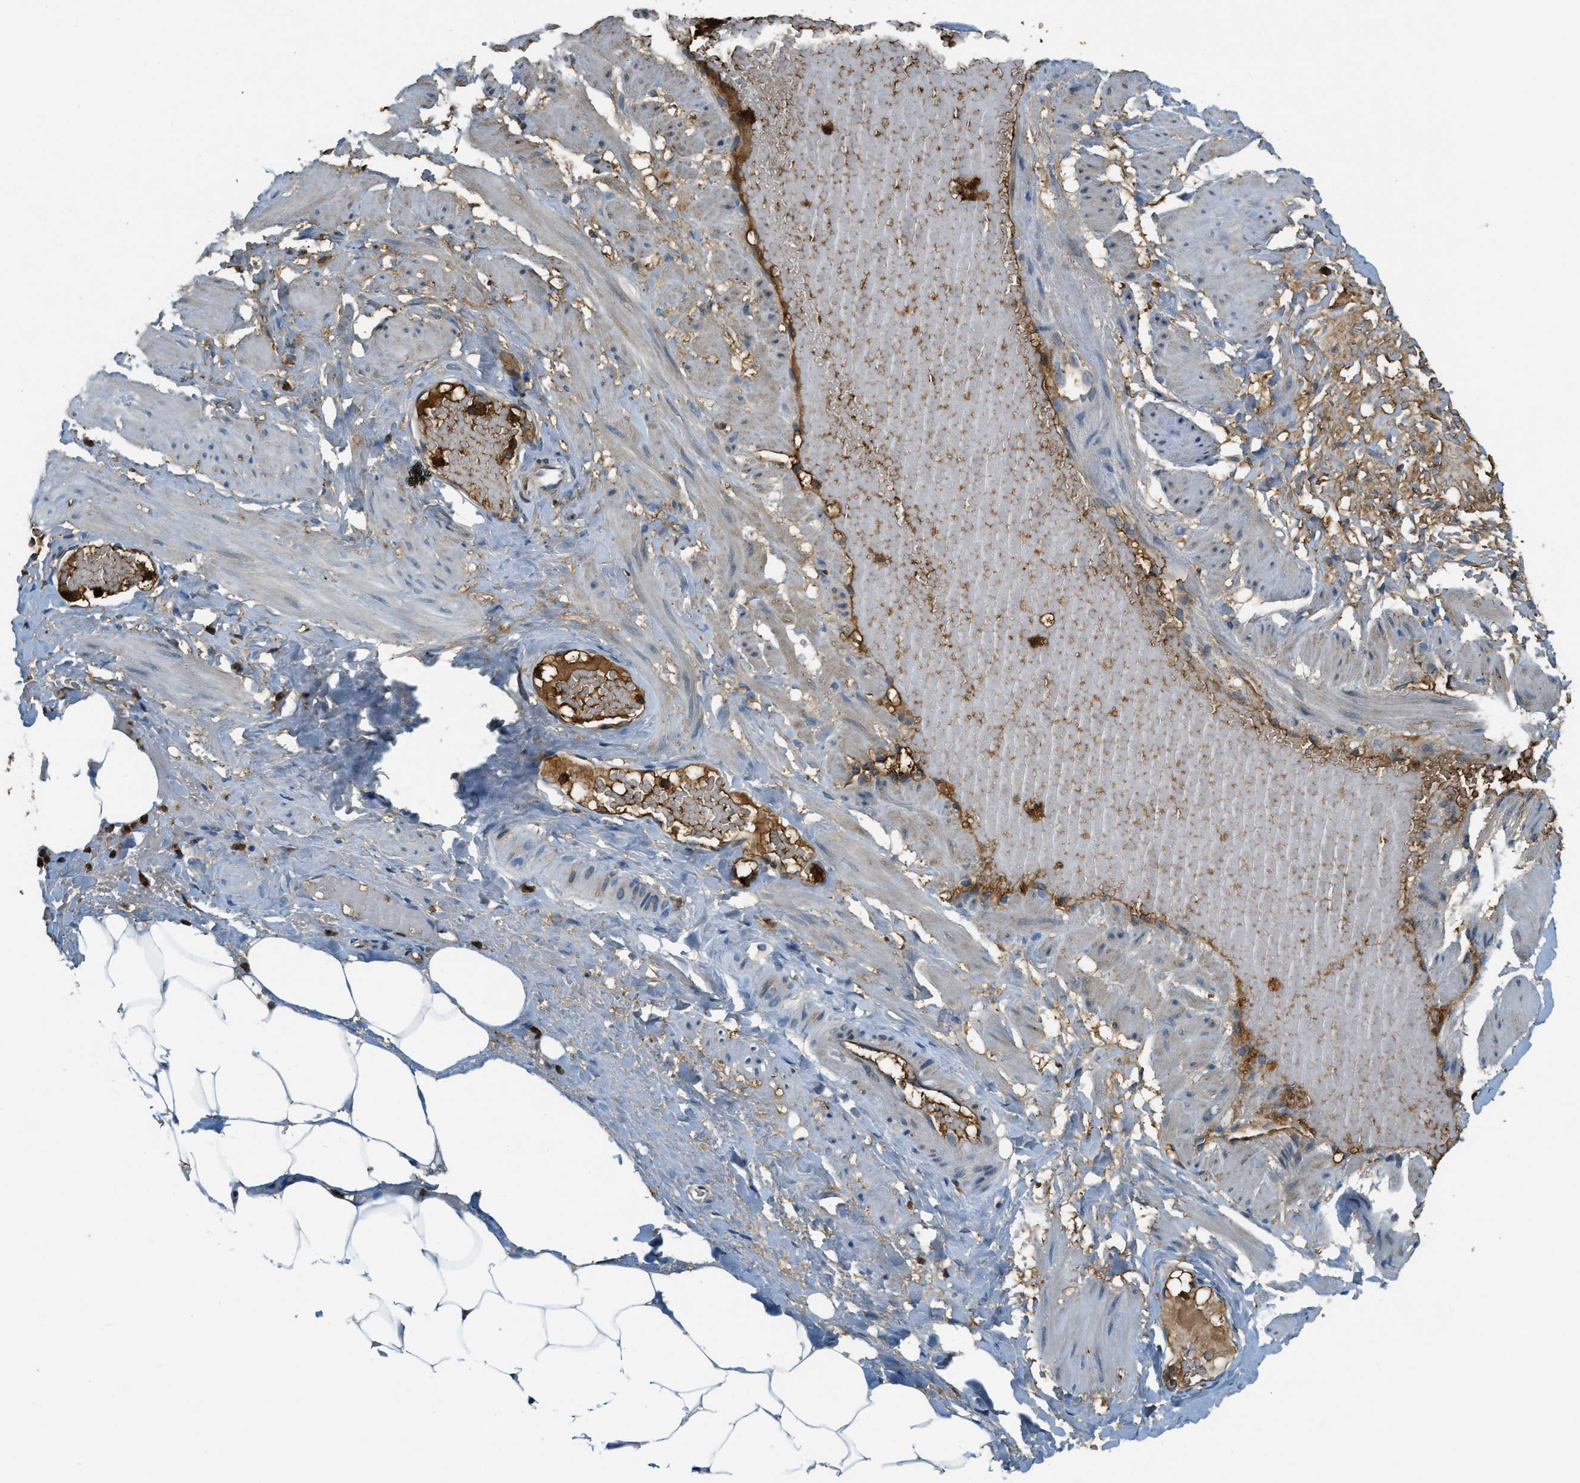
{"staining": {"intensity": "moderate", "quantity": ">75%", "location": "cytoplasmic/membranous"}, "tissue": "adipose tissue", "cell_type": "Adipocytes", "image_type": "normal", "snomed": [{"axis": "morphology", "description": "Normal tissue, NOS"}, {"axis": "topography", "description": "Soft tissue"}, {"axis": "topography", "description": "Vascular tissue"}], "caption": "High-power microscopy captured an immunohistochemistry micrograph of benign adipose tissue, revealing moderate cytoplasmic/membranous staining in about >75% of adipocytes.", "gene": "PRTN3", "patient": {"sex": "female", "age": 35}}